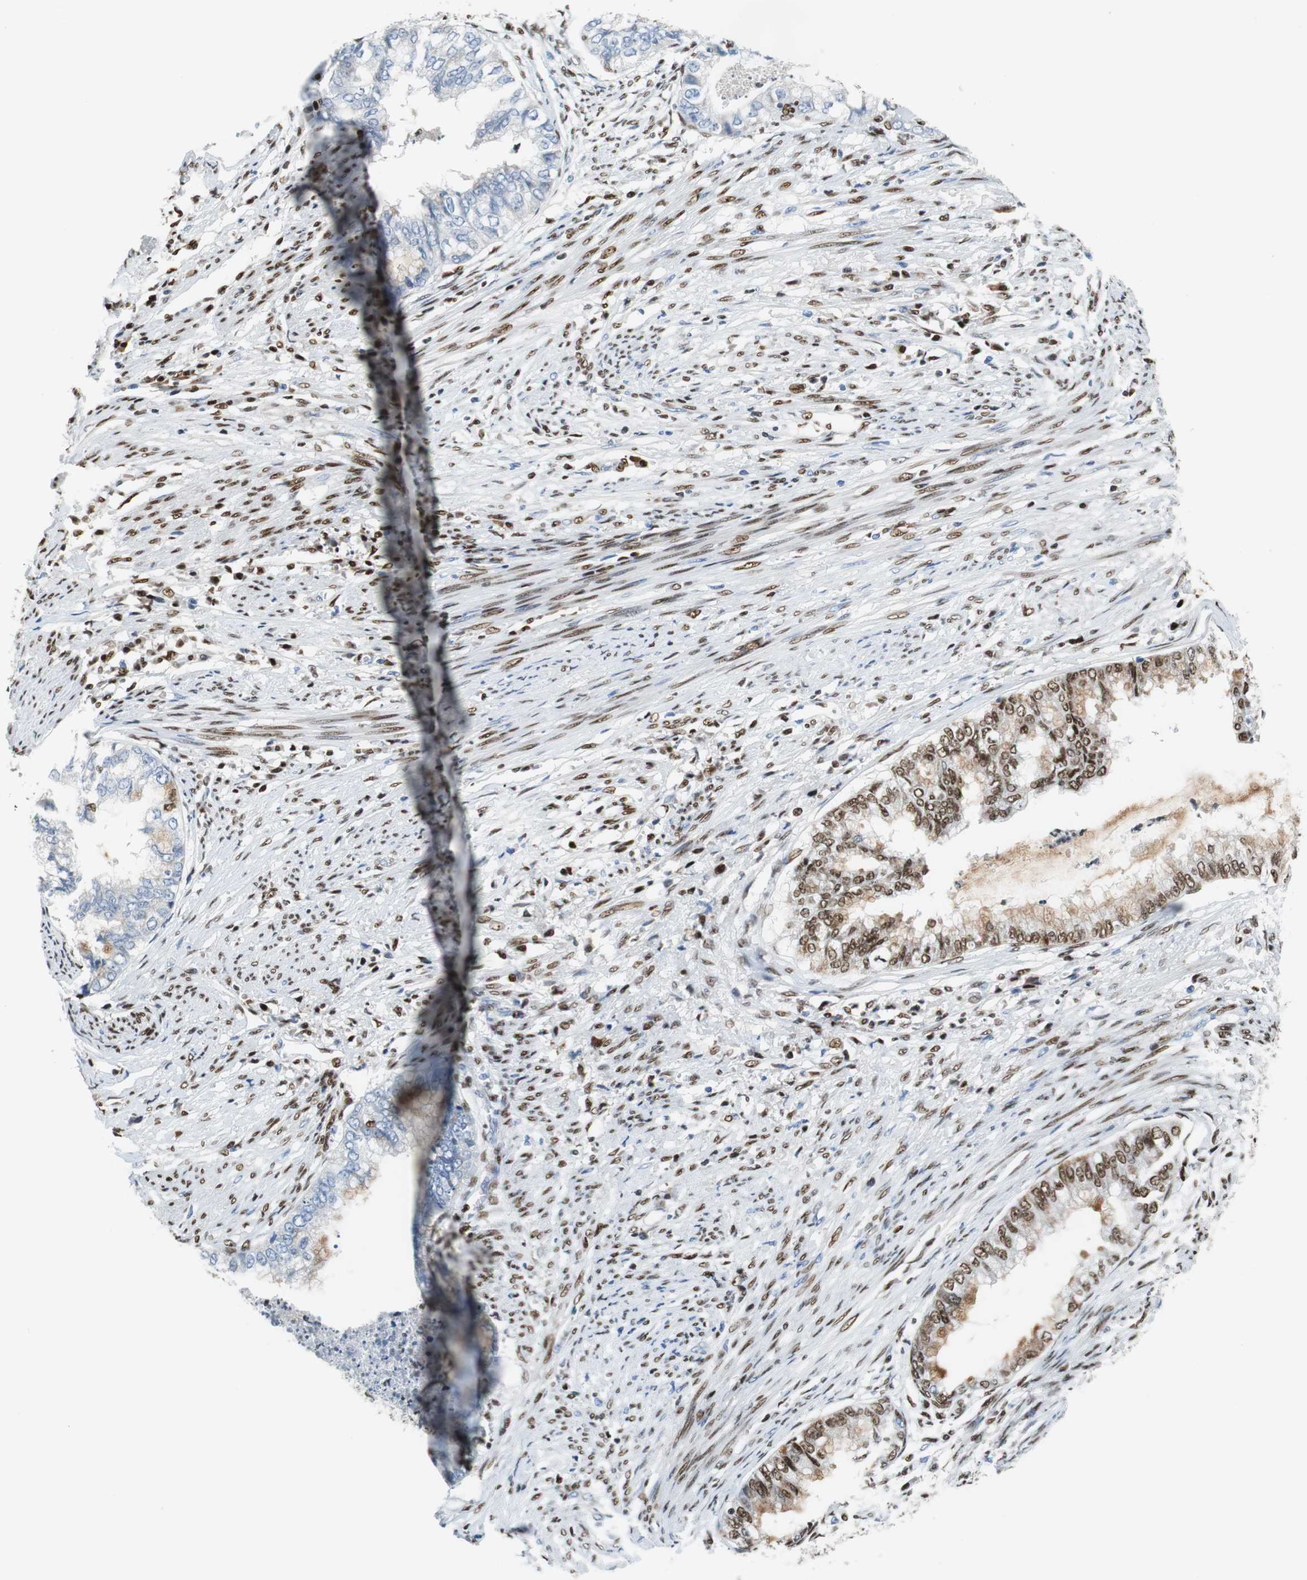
{"staining": {"intensity": "moderate", "quantity": "25%-75%", "location": "cytoplasmic/membranous,nuclear"}, "tissue": "endometrial cancer", "cell_type": "Tumor cells", "image_type": "cancer", "snomed": [{"axis": "morphology", "description": "Adenocarcinoma, NOS"}, {"axis": "topography", "description": "Endometrium"}], "caption": "IHC of human adenocarcinoma (endometrial) shows medium levels of moderate cytoplasmic/membranous and nuclear expression in approximately 25%-75% of tumor cells.", "gene": "PRKDC", "patient": {"sex": "female", "age": 79}}